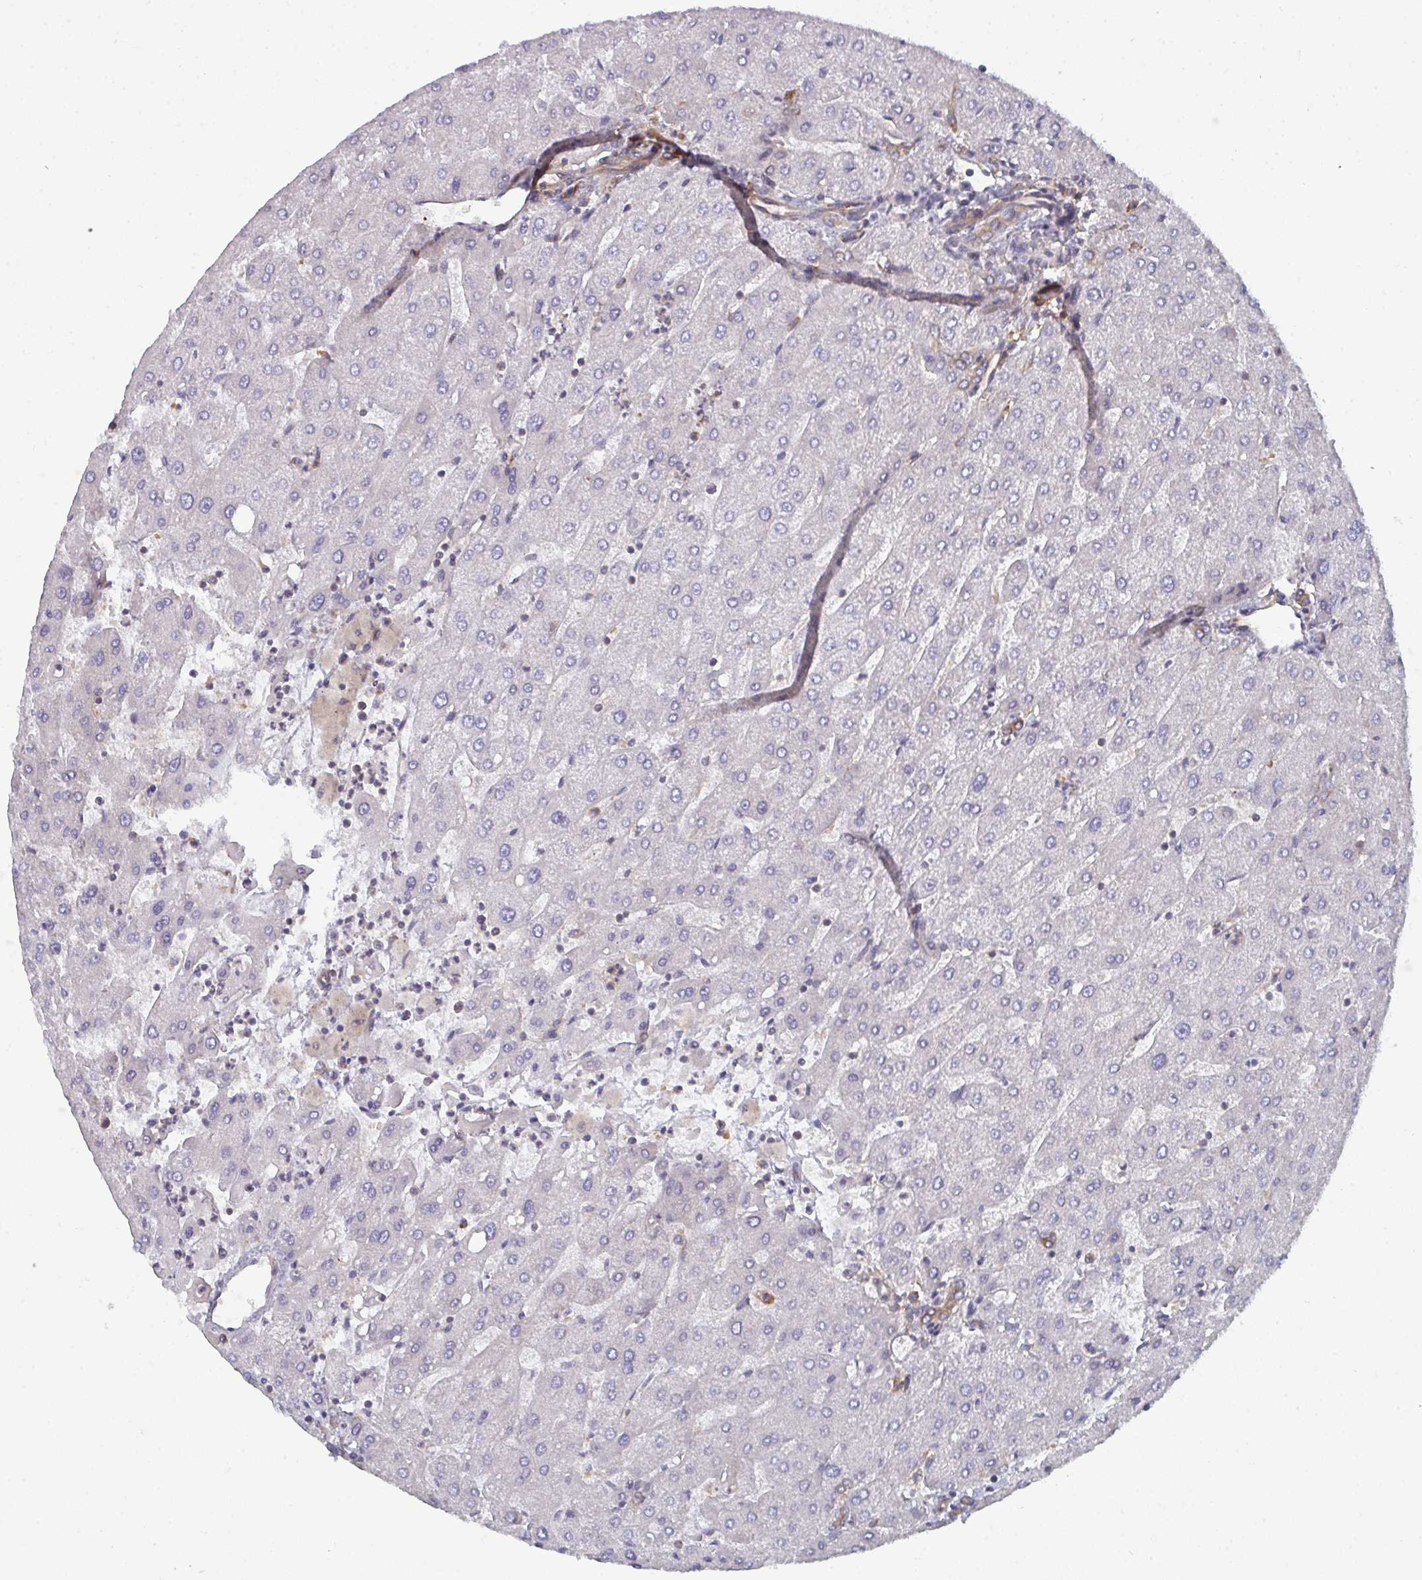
{"staining": {"intensity": "moderate", "quantity": ">75%", "location": "cytoplasmic/membranous"}, "tissue": "liver", "cell_type": "Cholangiocytes", "image_type": "normal", "snomed": [{"axis": "morphology", "description": "Normal tissue, NOS"}, {"axis": "topography", "description": "Liver"}], "caption": "Immunohistochemical staining of unremarkable human liver displays >75% levels of moderate cytoplasmic/membranous protein staining in approximately >75% of cholangiocytes. Nuclei are stained in blue.", "gene": "DYNC1I2", "patient": {"sex": "male", "age": 67}}